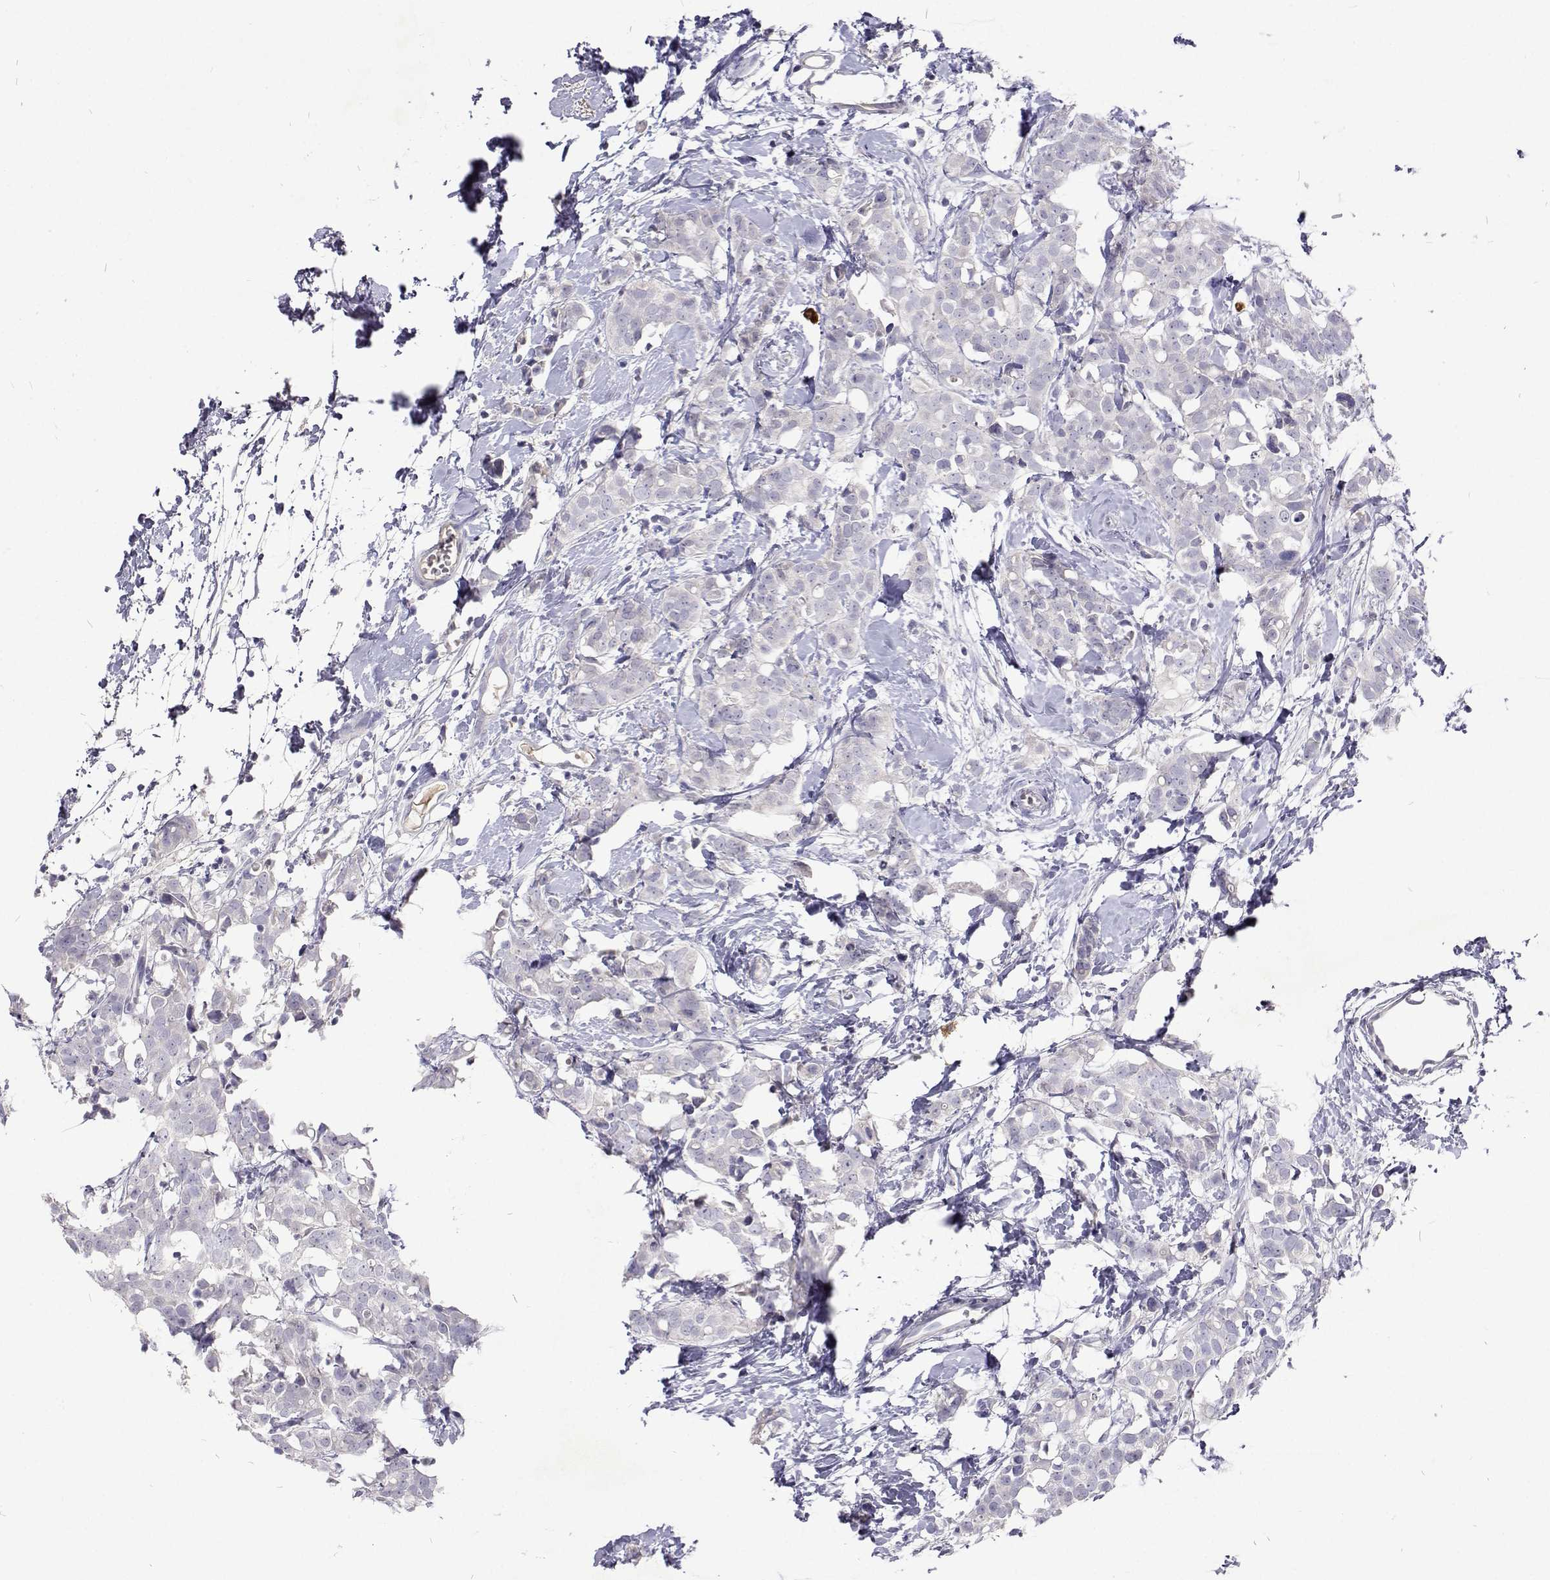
{"staining": {"intensity": "negative", "quantity": "none", "location": "none"}, "tissue": "breast cancer", "cell_type": "Tumor cells", "image_type": "cancer", "snomed": [{"axis": "morphology", "description": "Duct carcinoma"}, {"axis": "topography", "description": "Breast"}], "caption": "Immunohistochemistry photomicrograph of breast invasive ductal carcinoma stained for a protein (brown), which reveals no positivity in tumor cells. The staining is performed using DAB (3,3'-diaminobenzidine) brown chromogen with nuclei counter-stained in using hematoxylin.", "gene": "CFAP44", "patient": {"sex": "female", "age": 40}}